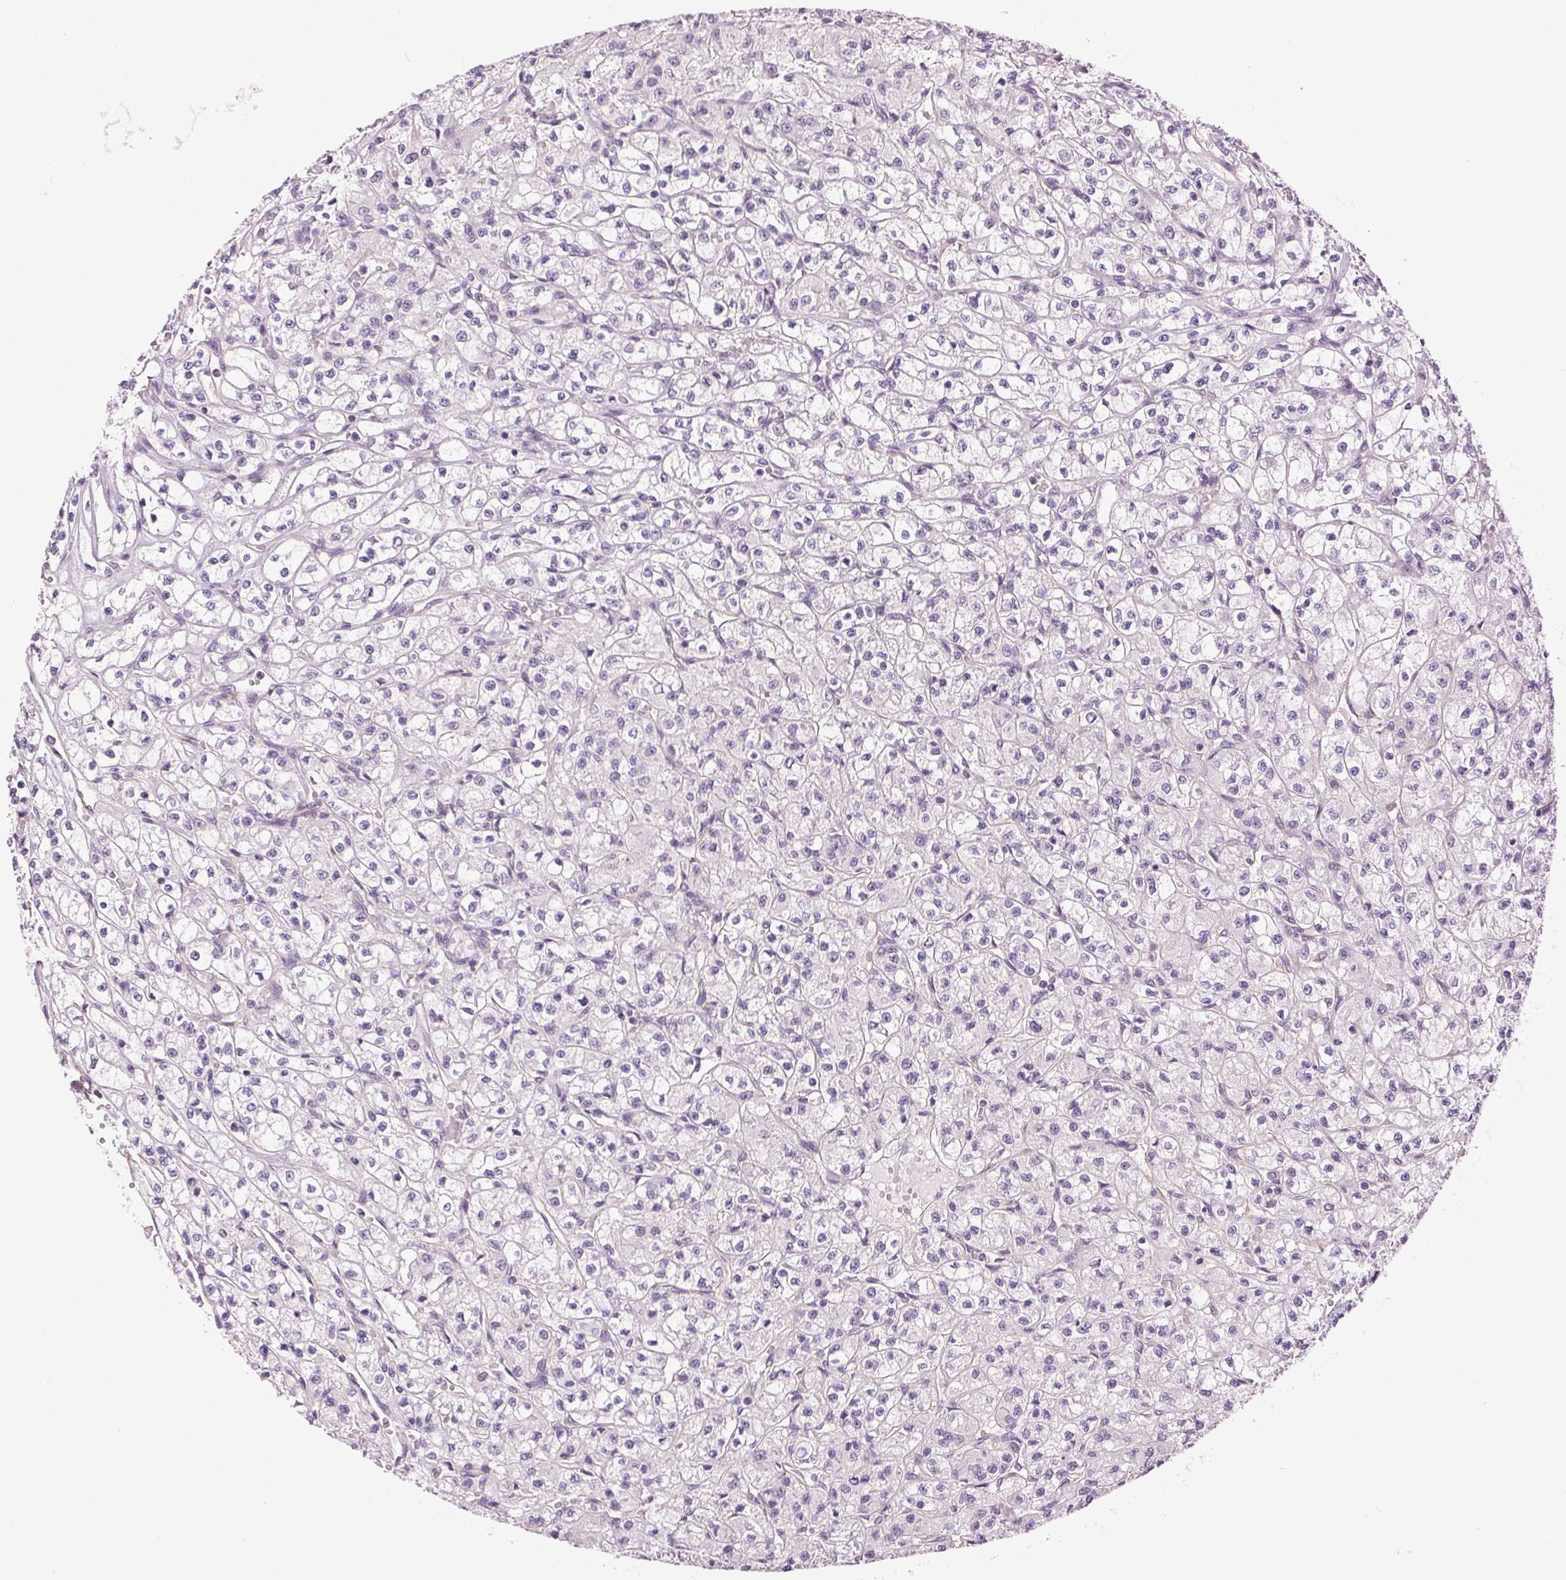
{"staining": {"intensity": "negative", "quantity": "none", "location": "none"}, "tissue": "renal cancer", "cell_type": "Tumor cells", "image_type": "cancer", "snomed": [{"axis": "morphology", "description": "Adenocarcinoma, NOS"}, {"axis": "topography", "description": "Kidney"}], "caption": "There is no significant staining in tumor cells of renal adenocarcinoma. (Brightfield microscopy of DAB (3,3'-diaminobenzidine) IHC at high magnification).", "gene": "GOLPH3", "patient": {"sex": "female", "age": 70}}